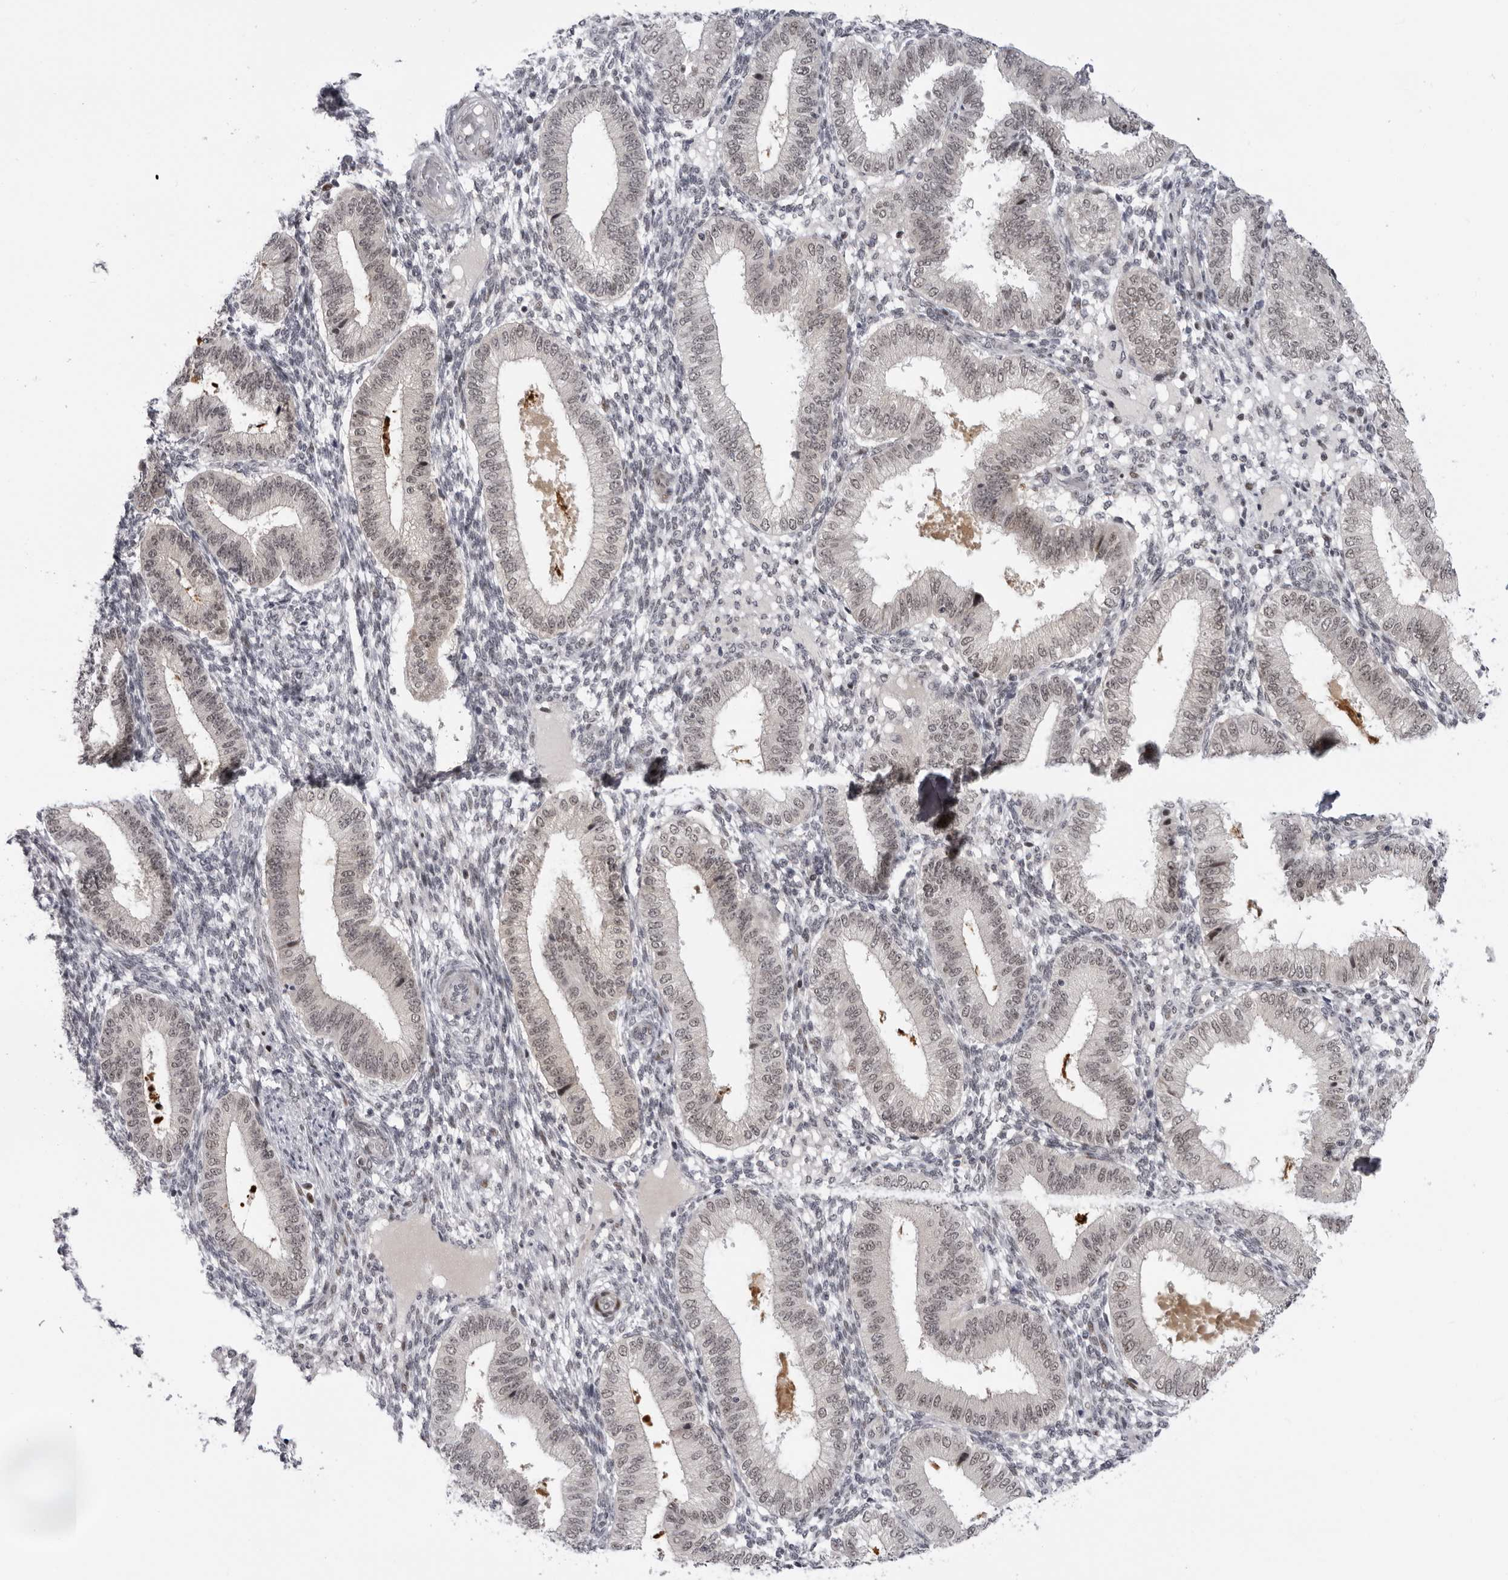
{"staining": {"intensity": "moderate", "quantity": "<25%", "location": "nuclear"}, "tissue": "endometrium", "cell_type": "Cells in endometrial stroma", "image_type": "normal", "snomed": [{"axis": "morphology", "description": "Normal tissue, NOS"}, {"axis": "topography", "description": "Endometrium"}], "caption": "High-magnification brightfield microscopy of benign endometrium stained with DAB (brown) and counterstained with hematoxylin (blue). cells in endometrial stroma exhibit moderate nuclear expression is identified in approximately<25% of cells. (DAB (3,3'-diaminobenzidine) IHC with brightfield microscopy, high magnification).", "gene": "ALPK2", "patient": {"sex": "female", "age": 39}}